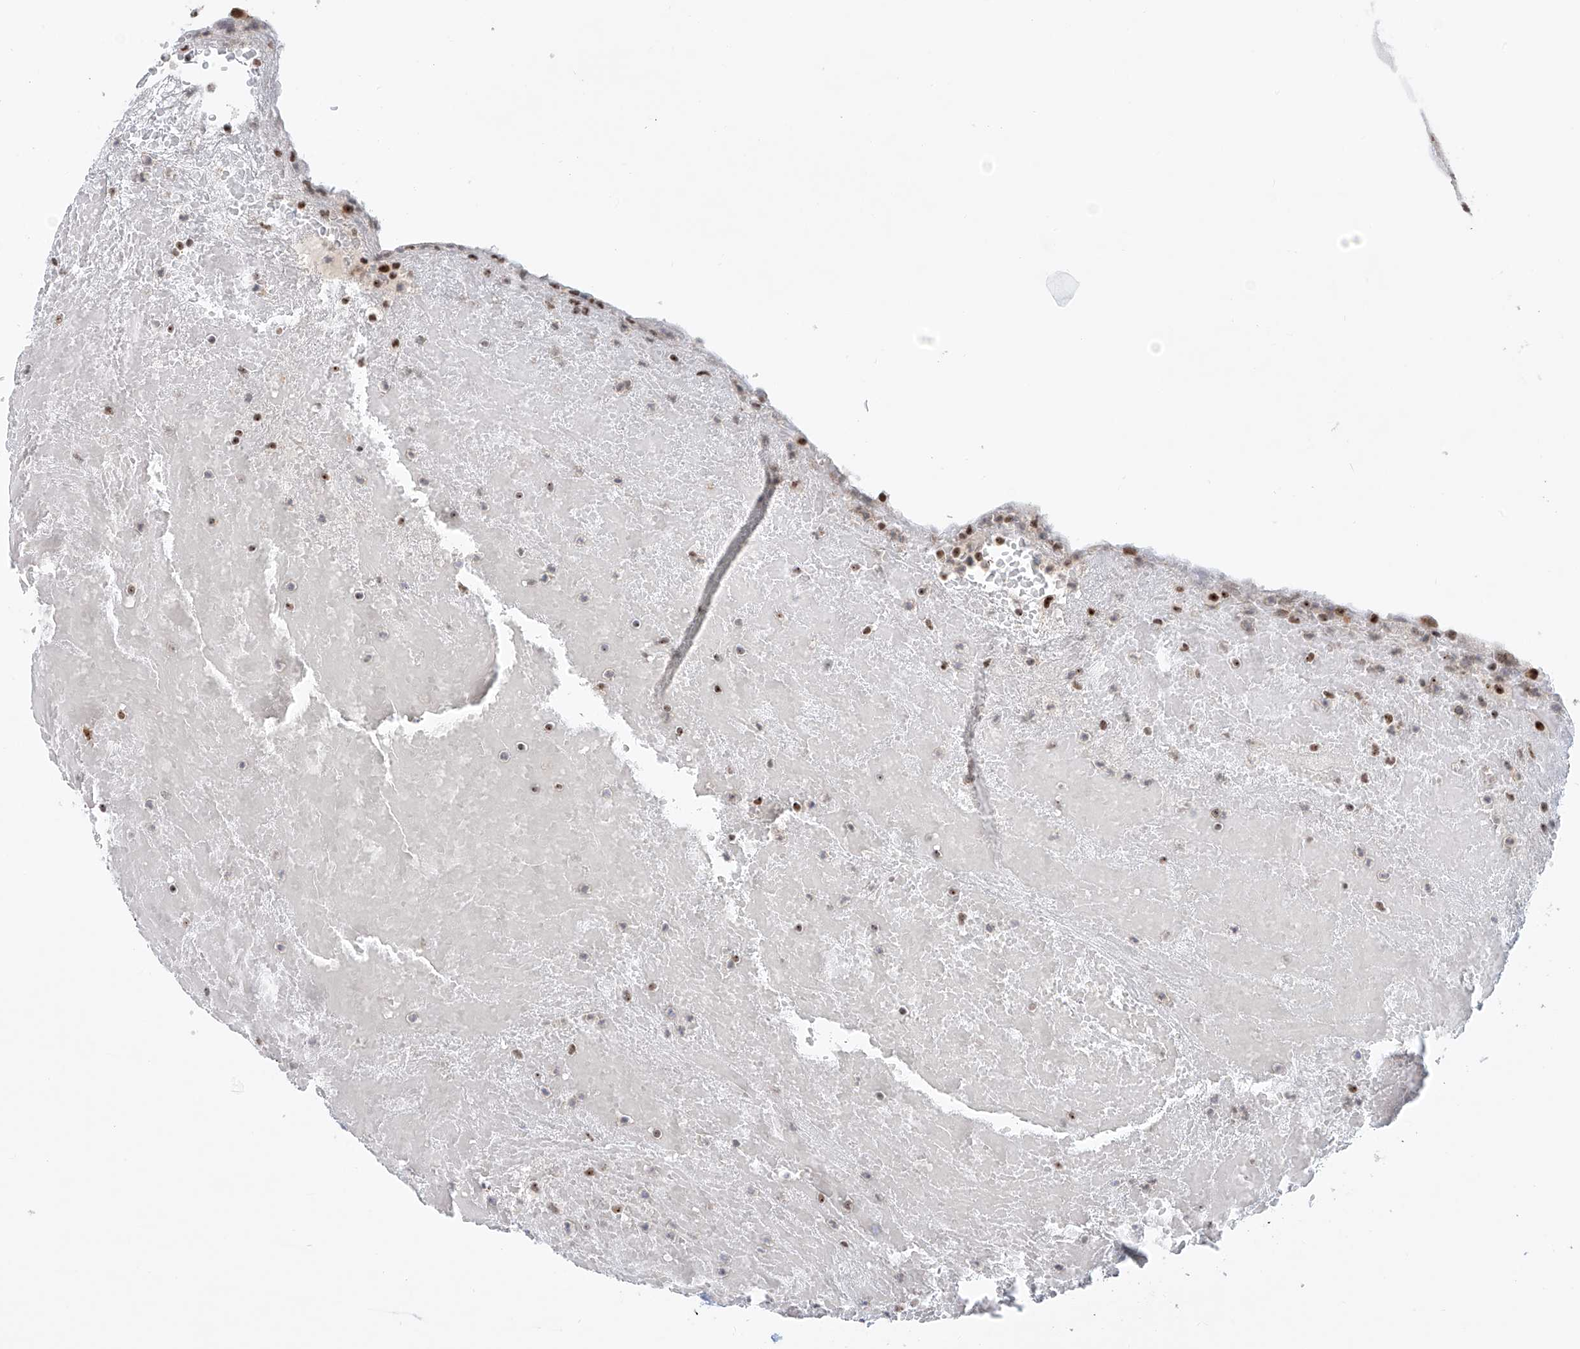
{"staining": {"intensity": "strong", "quantity": ">75%", "location": "nuclear"}, "tissue": "thyroid cancer", "cell_type": "Tumor cells", "image_type": "cancer", "snomed": [{"axis": "morphology", "description": "Papillary adenocarcinoma, NOS"}, {"axis": "topography", "description": "Thyroid gland"}], "caption": "High-magnification brightfield microscopy of thyroid cancer stained with DAB (brown) and counterstained with hematoxylin (blue). tumor cells exhibit strong nuclear staining is present in about>75% of cells.", "gene": "PRUNE2", "patient": {"sex": "male", "age": 77}}